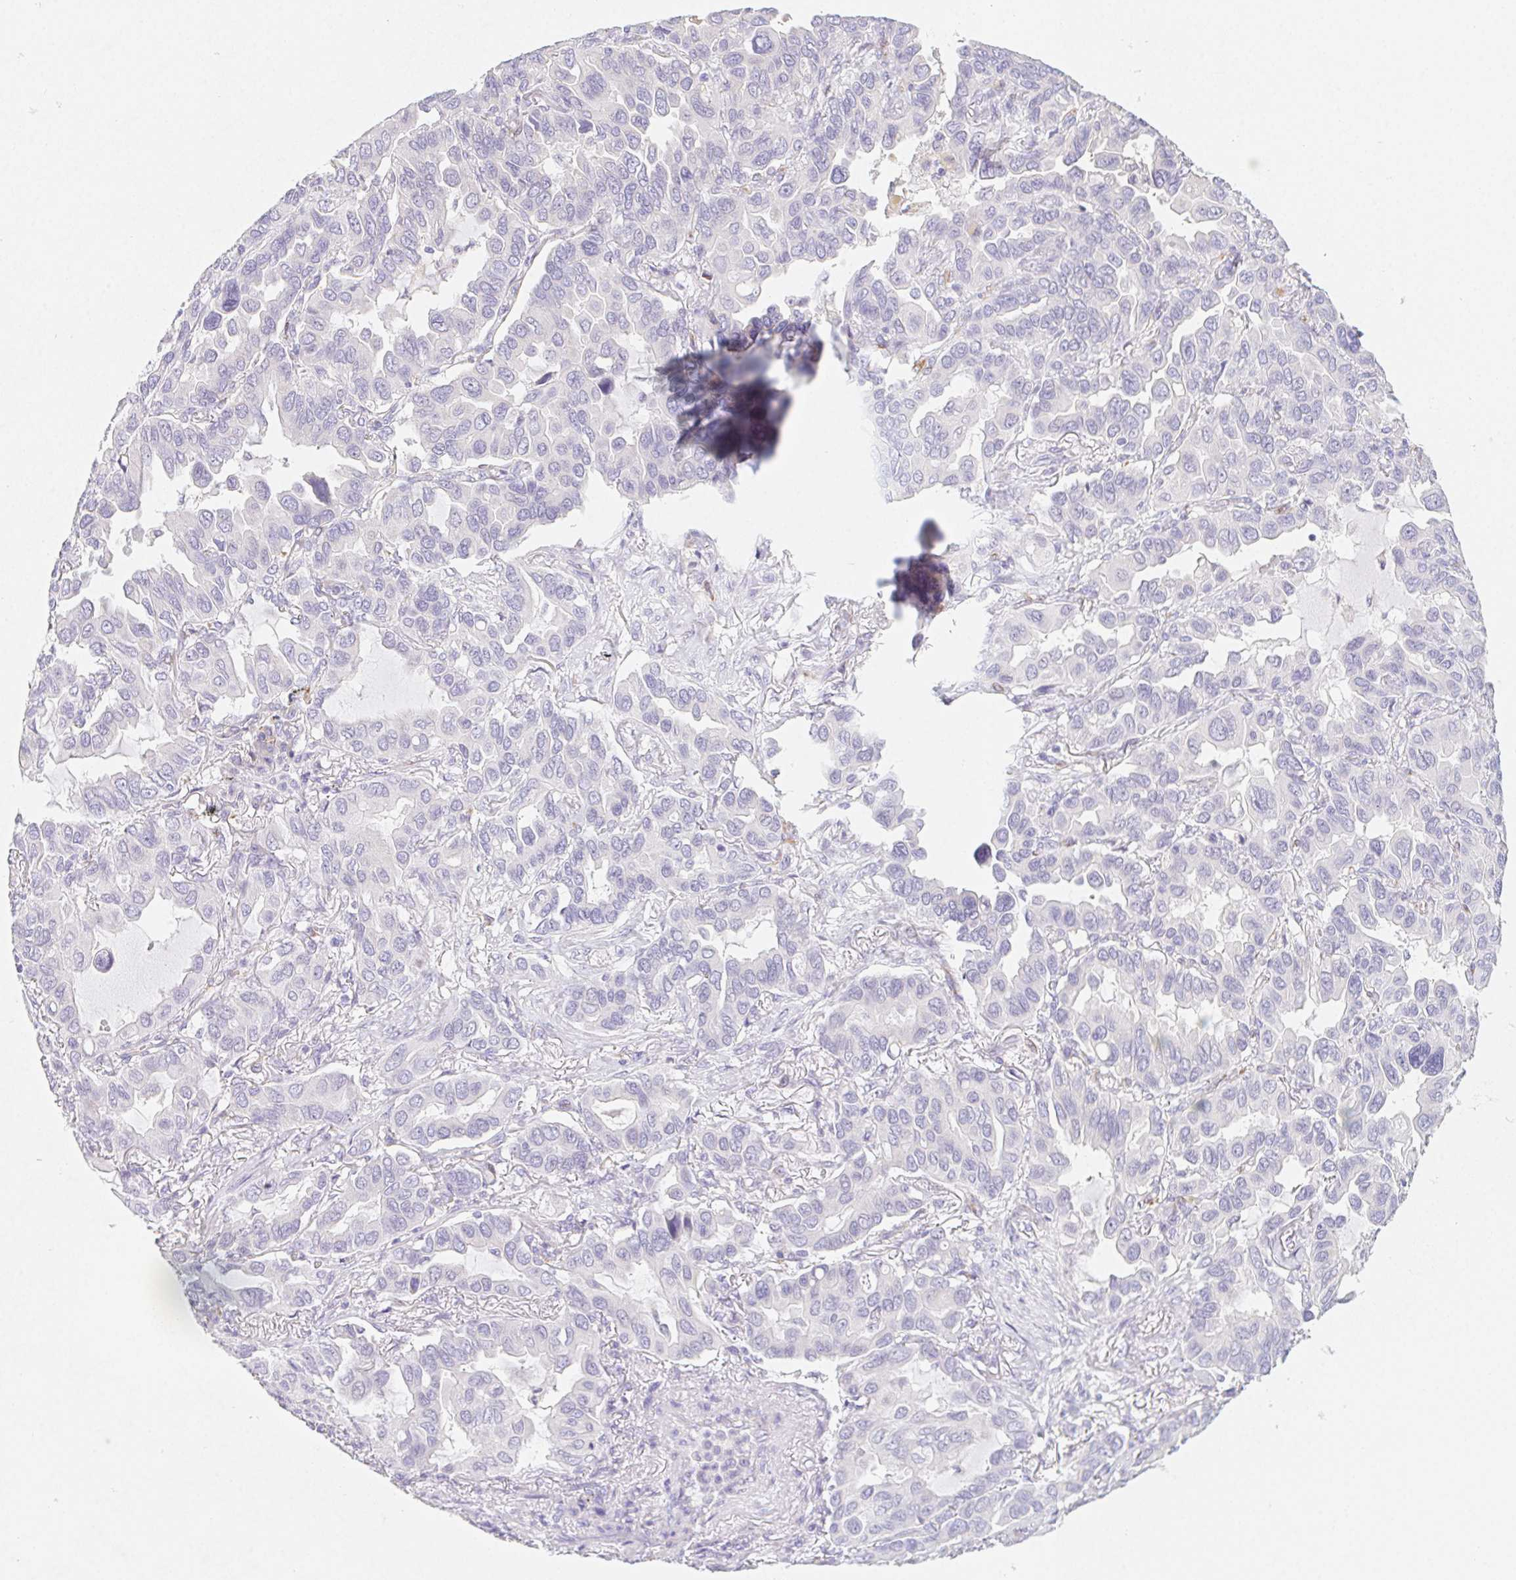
{"staining": {"intensity": "negative", "quantity": "none", "location": "none"}, "tissue": "lung cancer", "cell_type": "Tumor cells", "image_type": "cancer", "snomed": [{"axis": "morphology", "description": "Adenocarcinoma, NOS"}, {"axis": "topography", "description": "Lung"}], "caption": "Immunohistochemical staining of lung cancer (adenocarcinoma) displays no significant staining in tumor cells.", "gene": "HRC", "patient": {"sex": "male", "age": 64}}